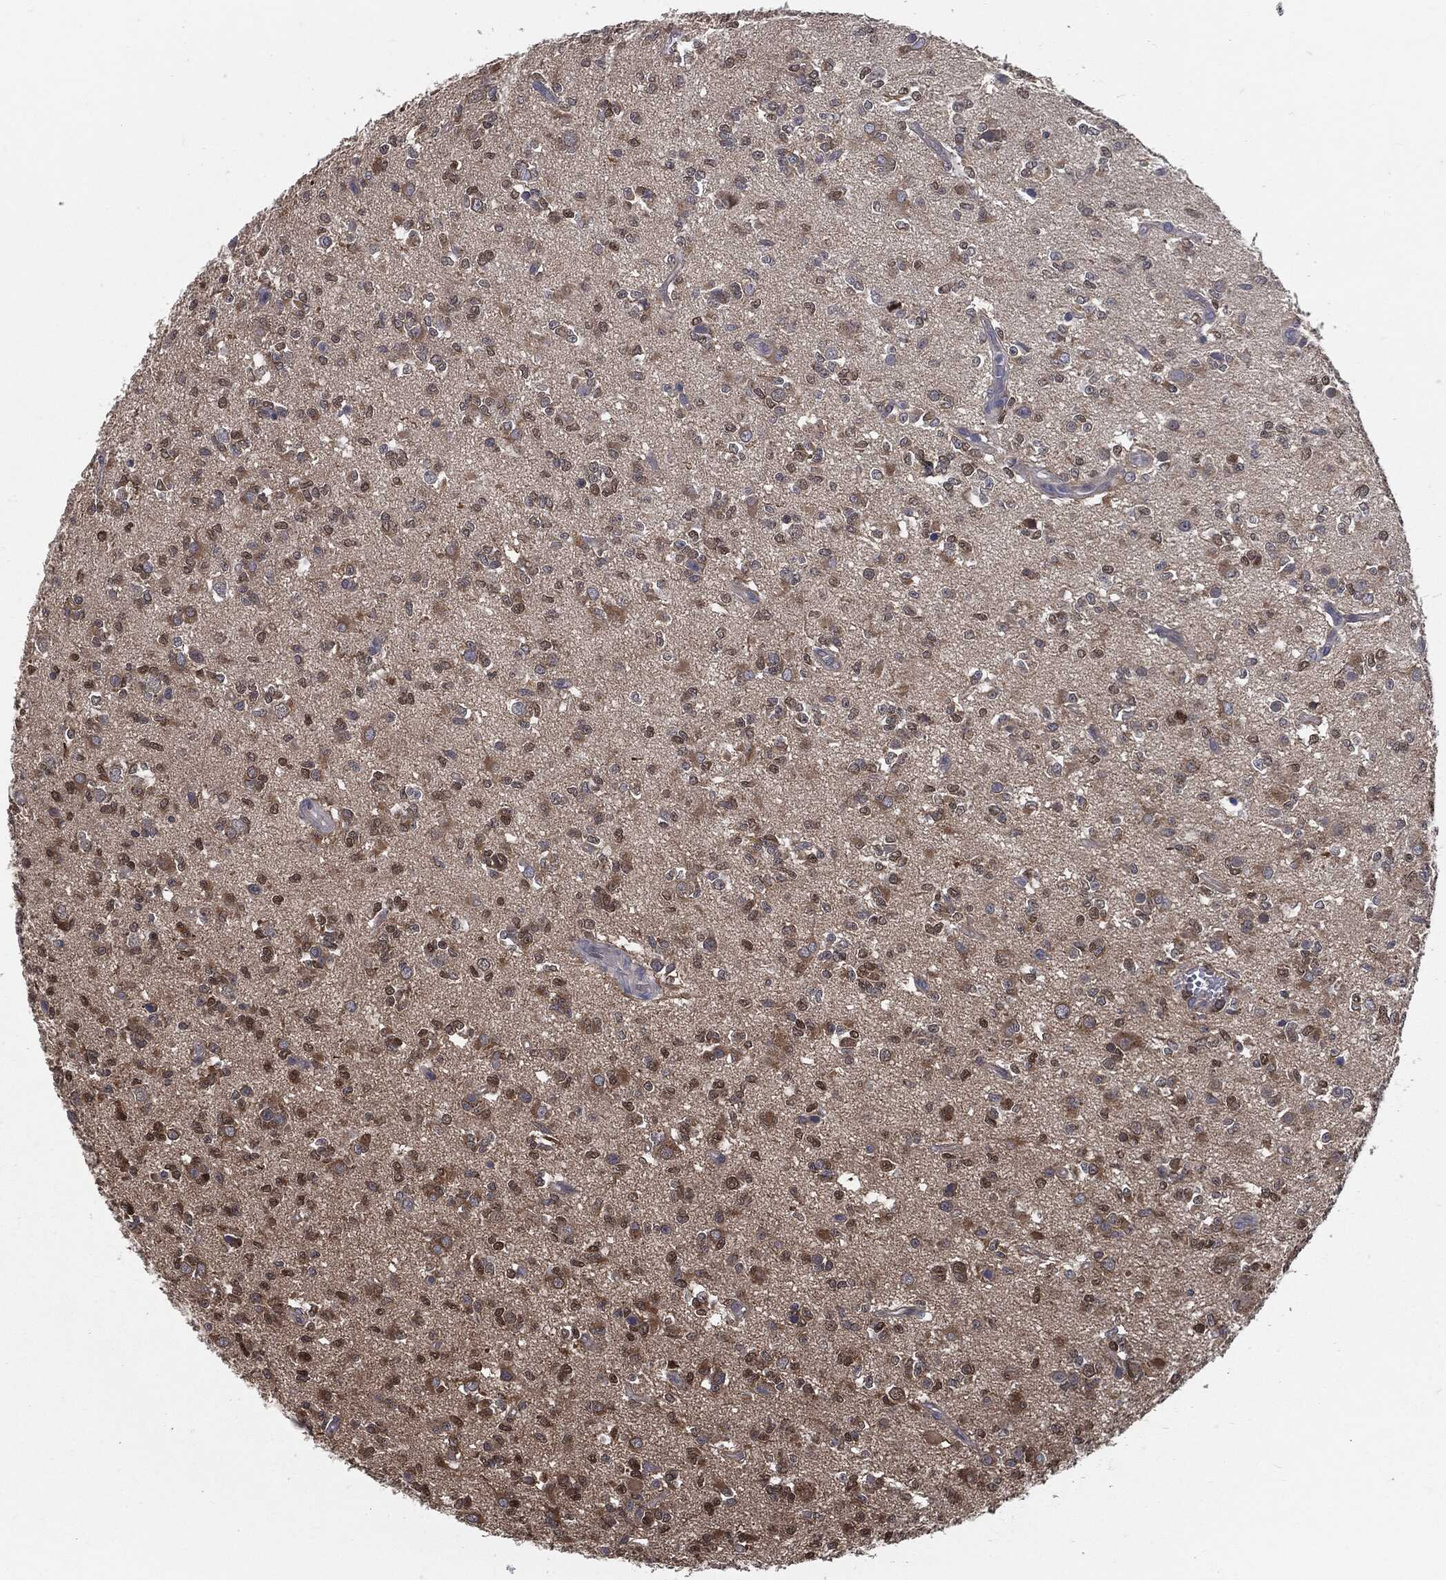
{"staining": {"intensity": "moderate", "quantity": "25%-75%", "location": "cytoplasmic/membranous"}, "tissue": "glioma", "cell_type": "Tumor cells", "image_type": "cancer", "snomed": [{"axis": "morphology", "description": "Glioma, malignant, Low grade"}, {"axis": "topography", "description": "Brain"}], "caption": "This image reveals malignant low-grade glioma stained with immunohistochemistry to label a protein in brown. The cytoplasmic/membranous of tumor cells show moderate positivity for the protein. Nuclei are counter-stained blue.", "gene": "PRDX4", "patient": {"sex": "female", "age": 45}}